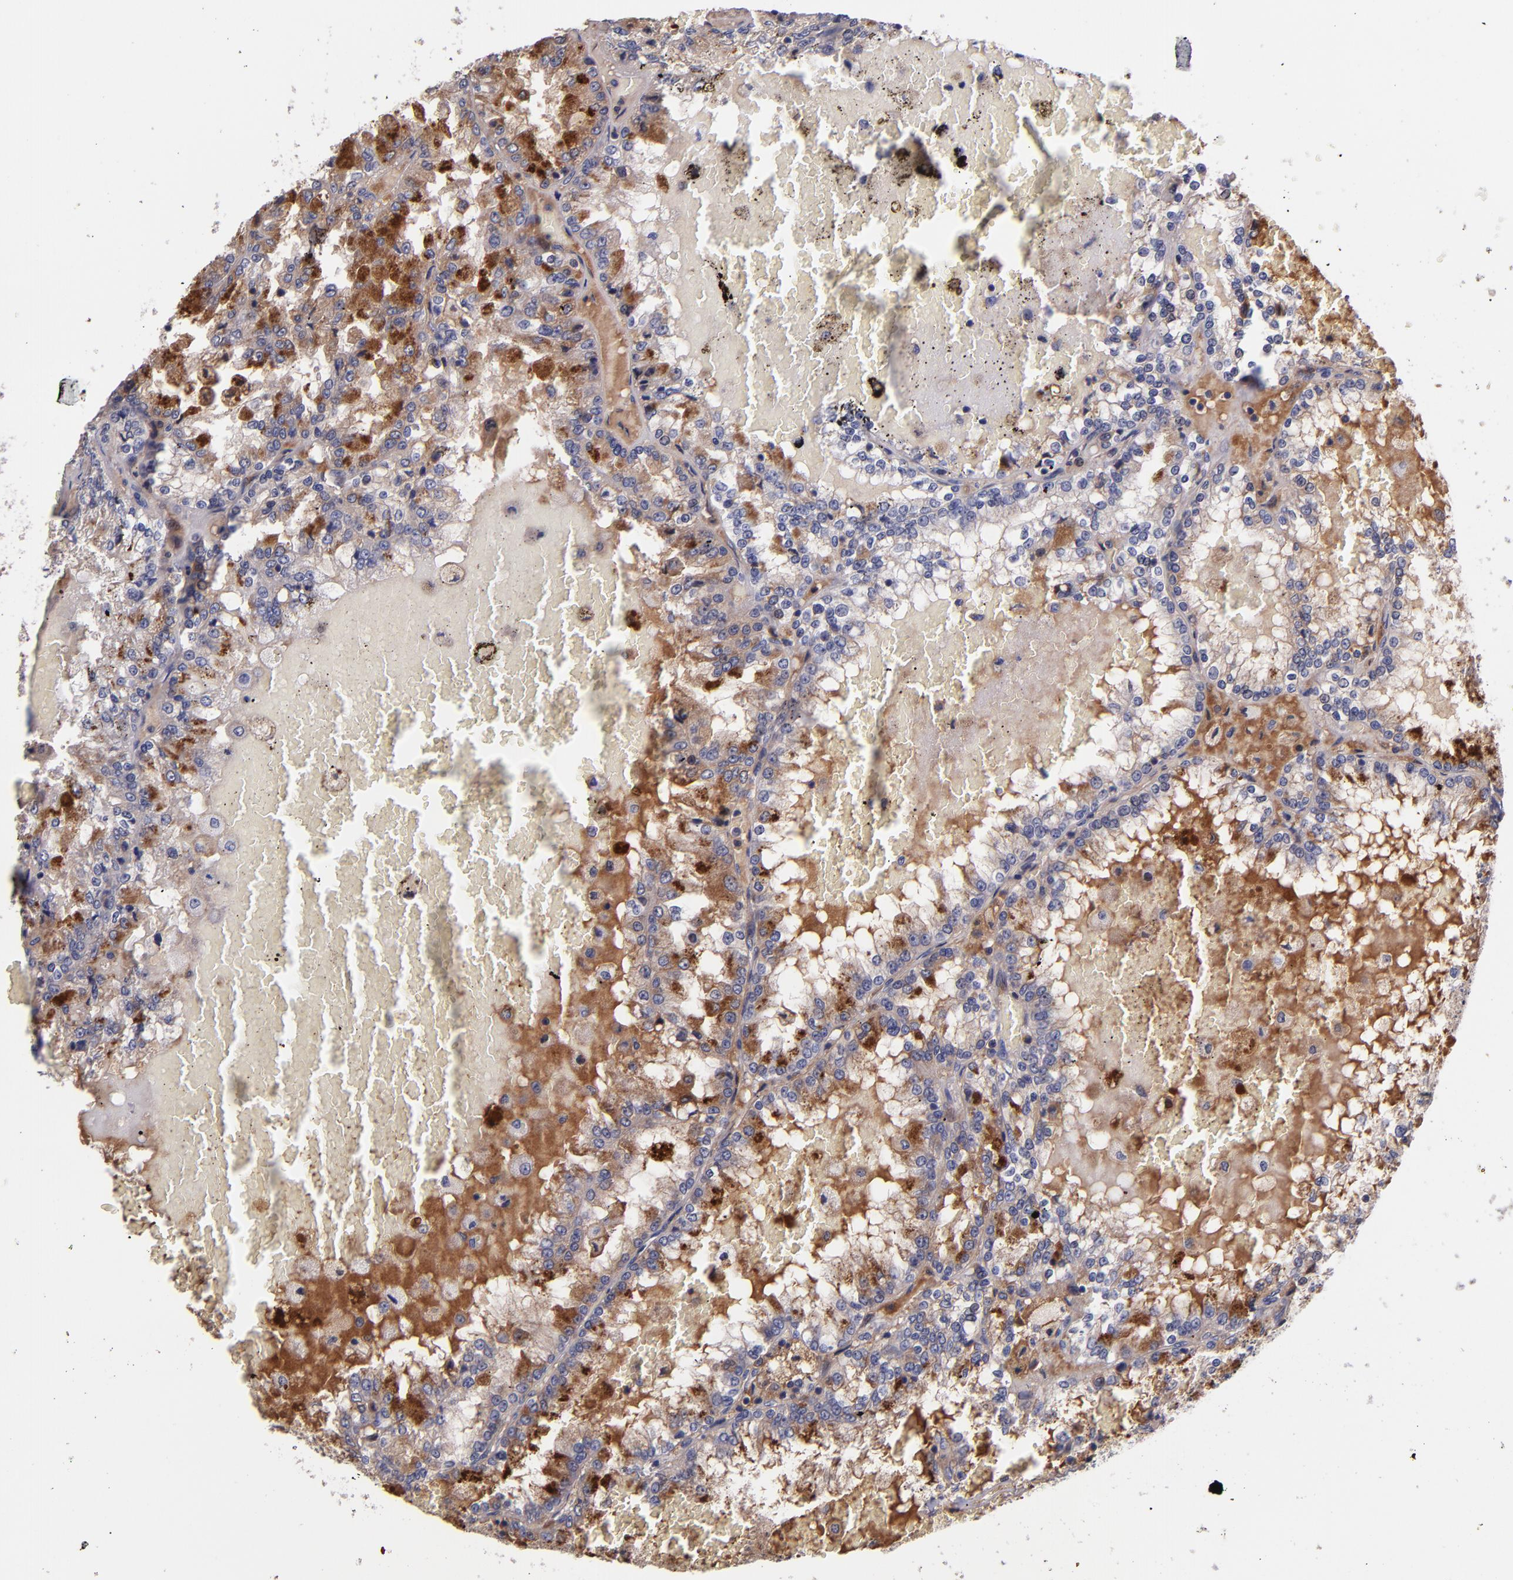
{"staining": {"intensity": "moderate", "quantity": ">75%", "location": "cytoplasmic/membranous"}, "tissue": "renal cancer", "cell_type": "Tumor cells", "image_type": "cancer", "snomed": [{"axis": "morphology", "description": "Adenocarcinoma, NOS"}, {"axis": "topography", "description": "Kidney"}], "caption": "There is medium levels of moderate cytoplasmic/membranous staining in tumor cells of renal cancer (adenocarcinoma), as demonstrated by immunohistochemical staining (brown color).", "gene": "RBP4", "patient": {"sex": "female", "age": 56}}